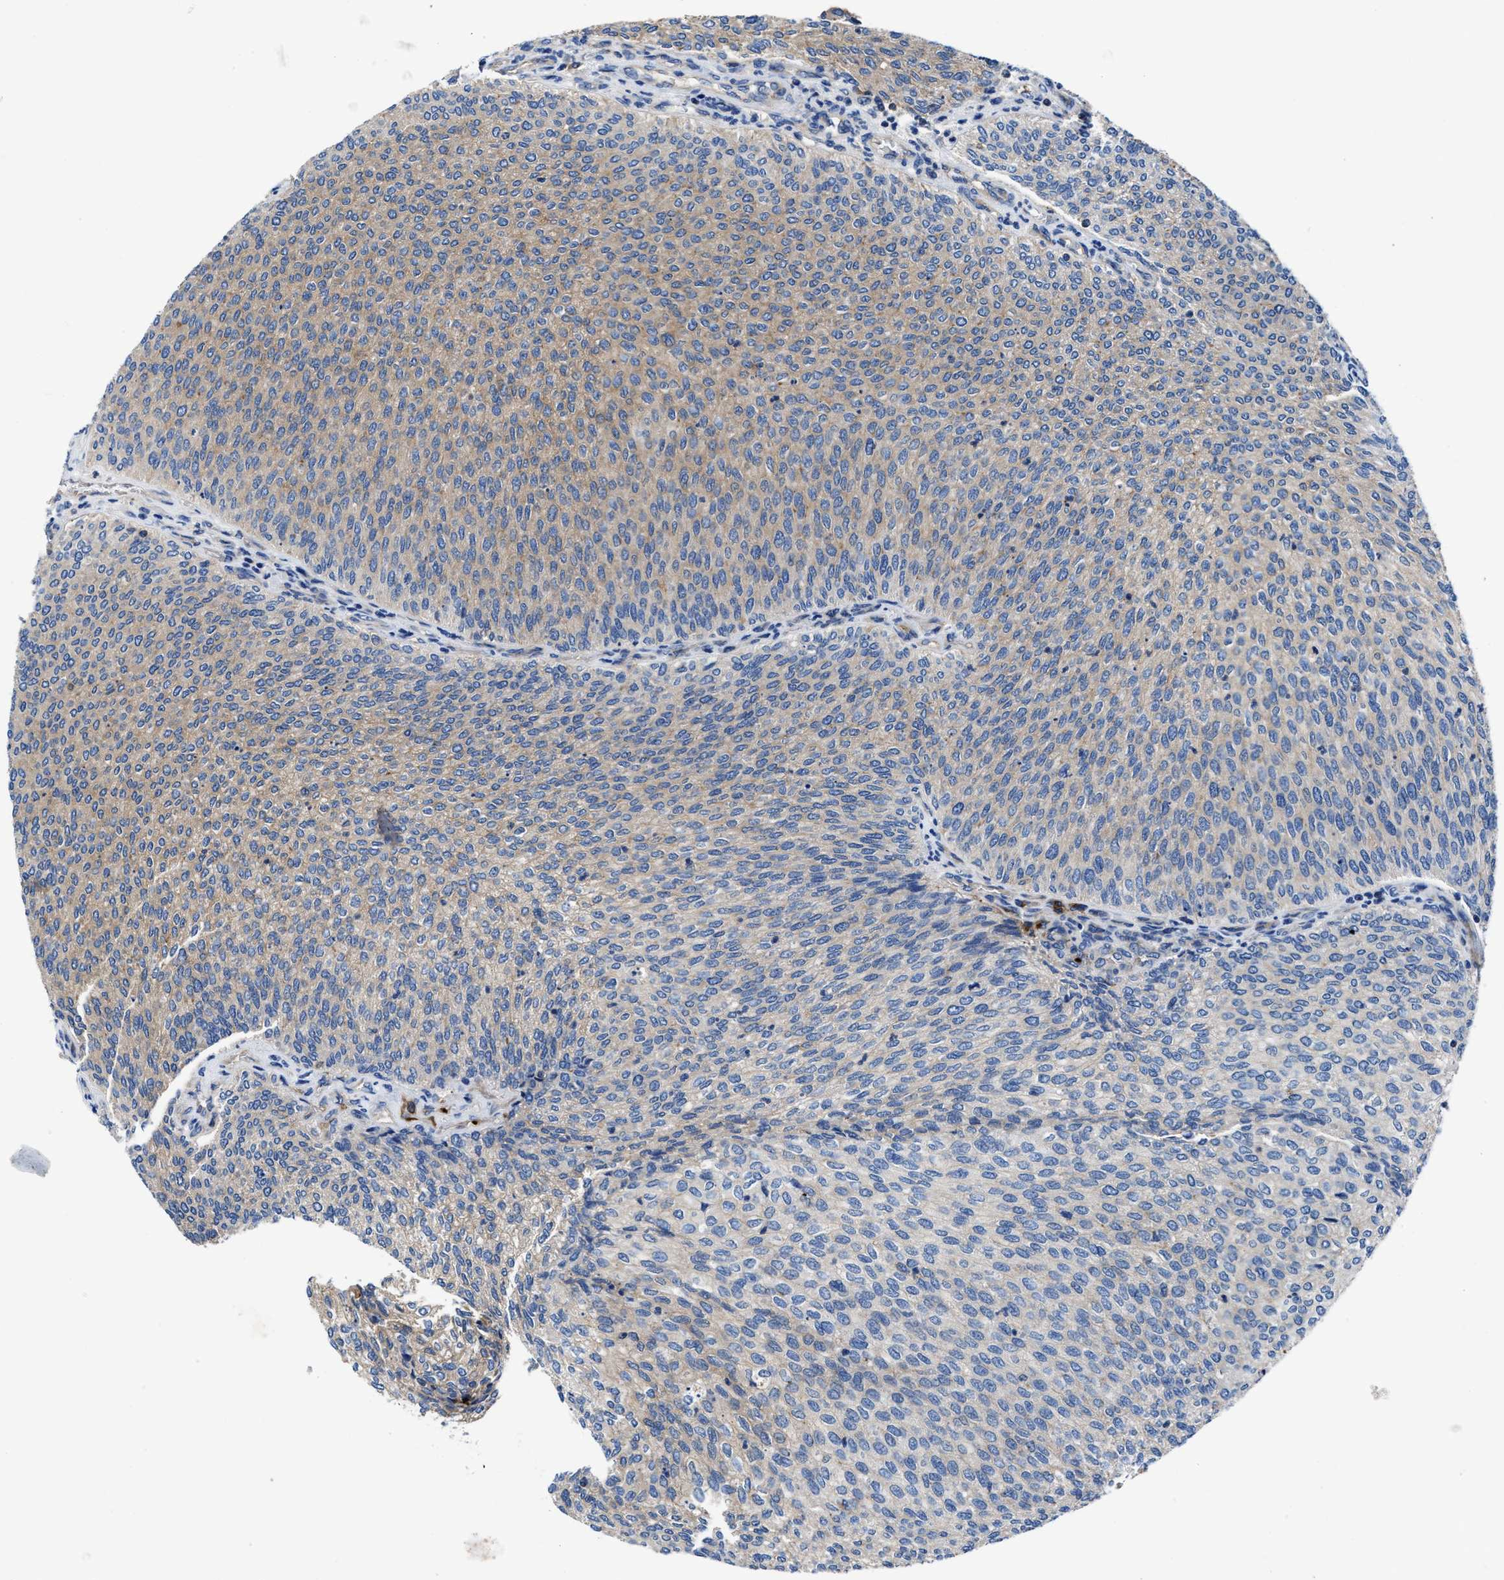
{"staining": {"intensity": "negative", "quantity": "none", "location": "none"}, "tissue": "urothelial cancer", "cell_type": "Tumor cells", "image_type": "cancer", "snomed": [{"axis": "morphology", "description": "Urothelial carcinoma, Low grade"}, {"axis": "topography", "description": "Urinary bladder"}], "caption": "Tumor cells are negative for protein expression in human urothelial cancer.", "gene": "PHLPP1", "patient": {"sex": "female", "age": 79}}